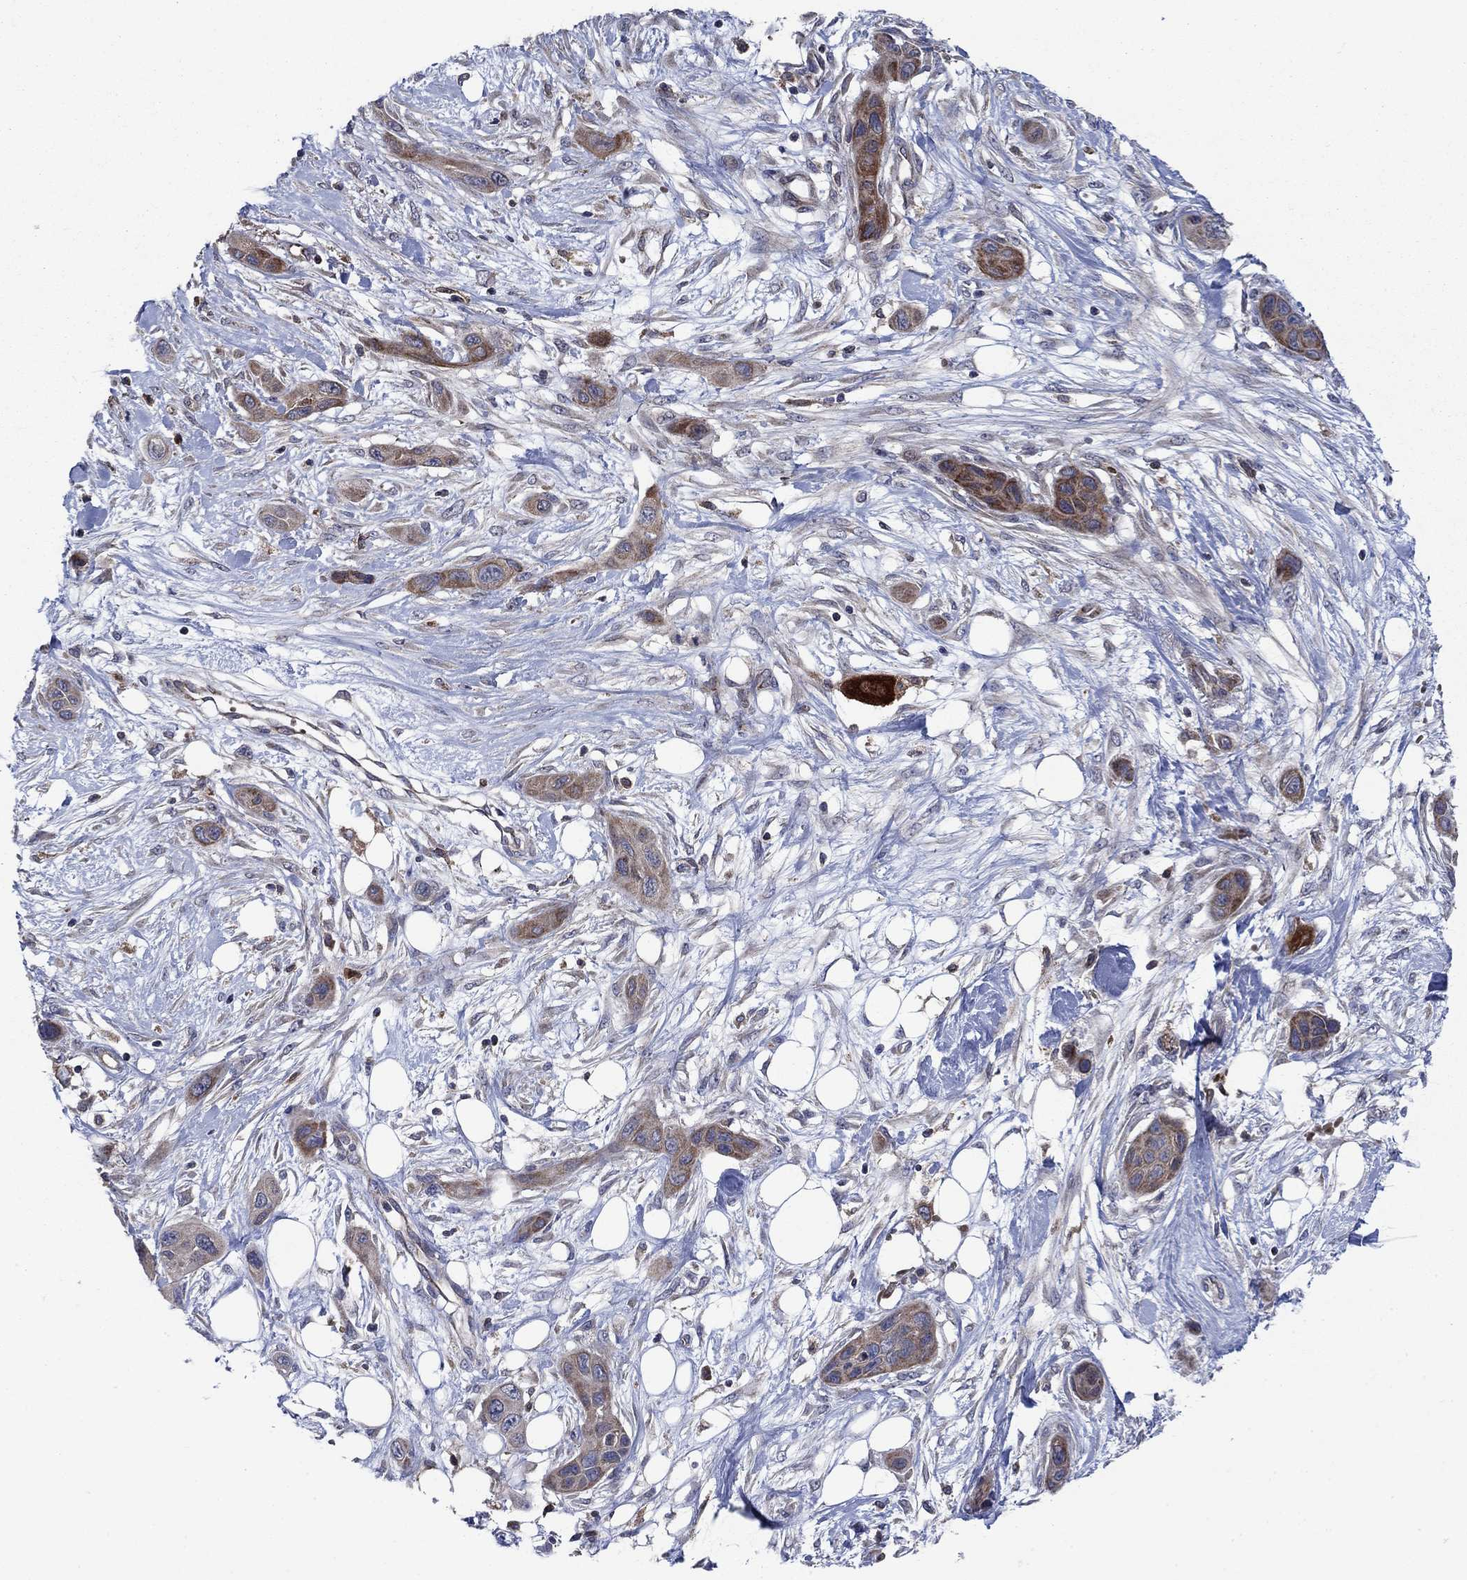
{"staining": {"intensity": "moderate", "quantity": "<25%", "location": "cytoplasmic/membranous"}, "tissue": "skin cancer", "cell_type": "Tumor cells", "image_type": "cancer", "snomed": [{"axis": "morphology", "description": "Squamous cell carcinoma, NOS"}, {"axis": "topography", "description": "Skin"}], "caption": "DAB (3,3'-diaminobenzidine) immunohistochemical staining of skin cancer displays moderate cytoplasmic/membranous protein expression in approximately <25% of tumor cells. The protein is shown in brown color, while the nuclei are stained blue.", "gene": "RNF19B", "patient": {"sex": "male", "age": 79}}